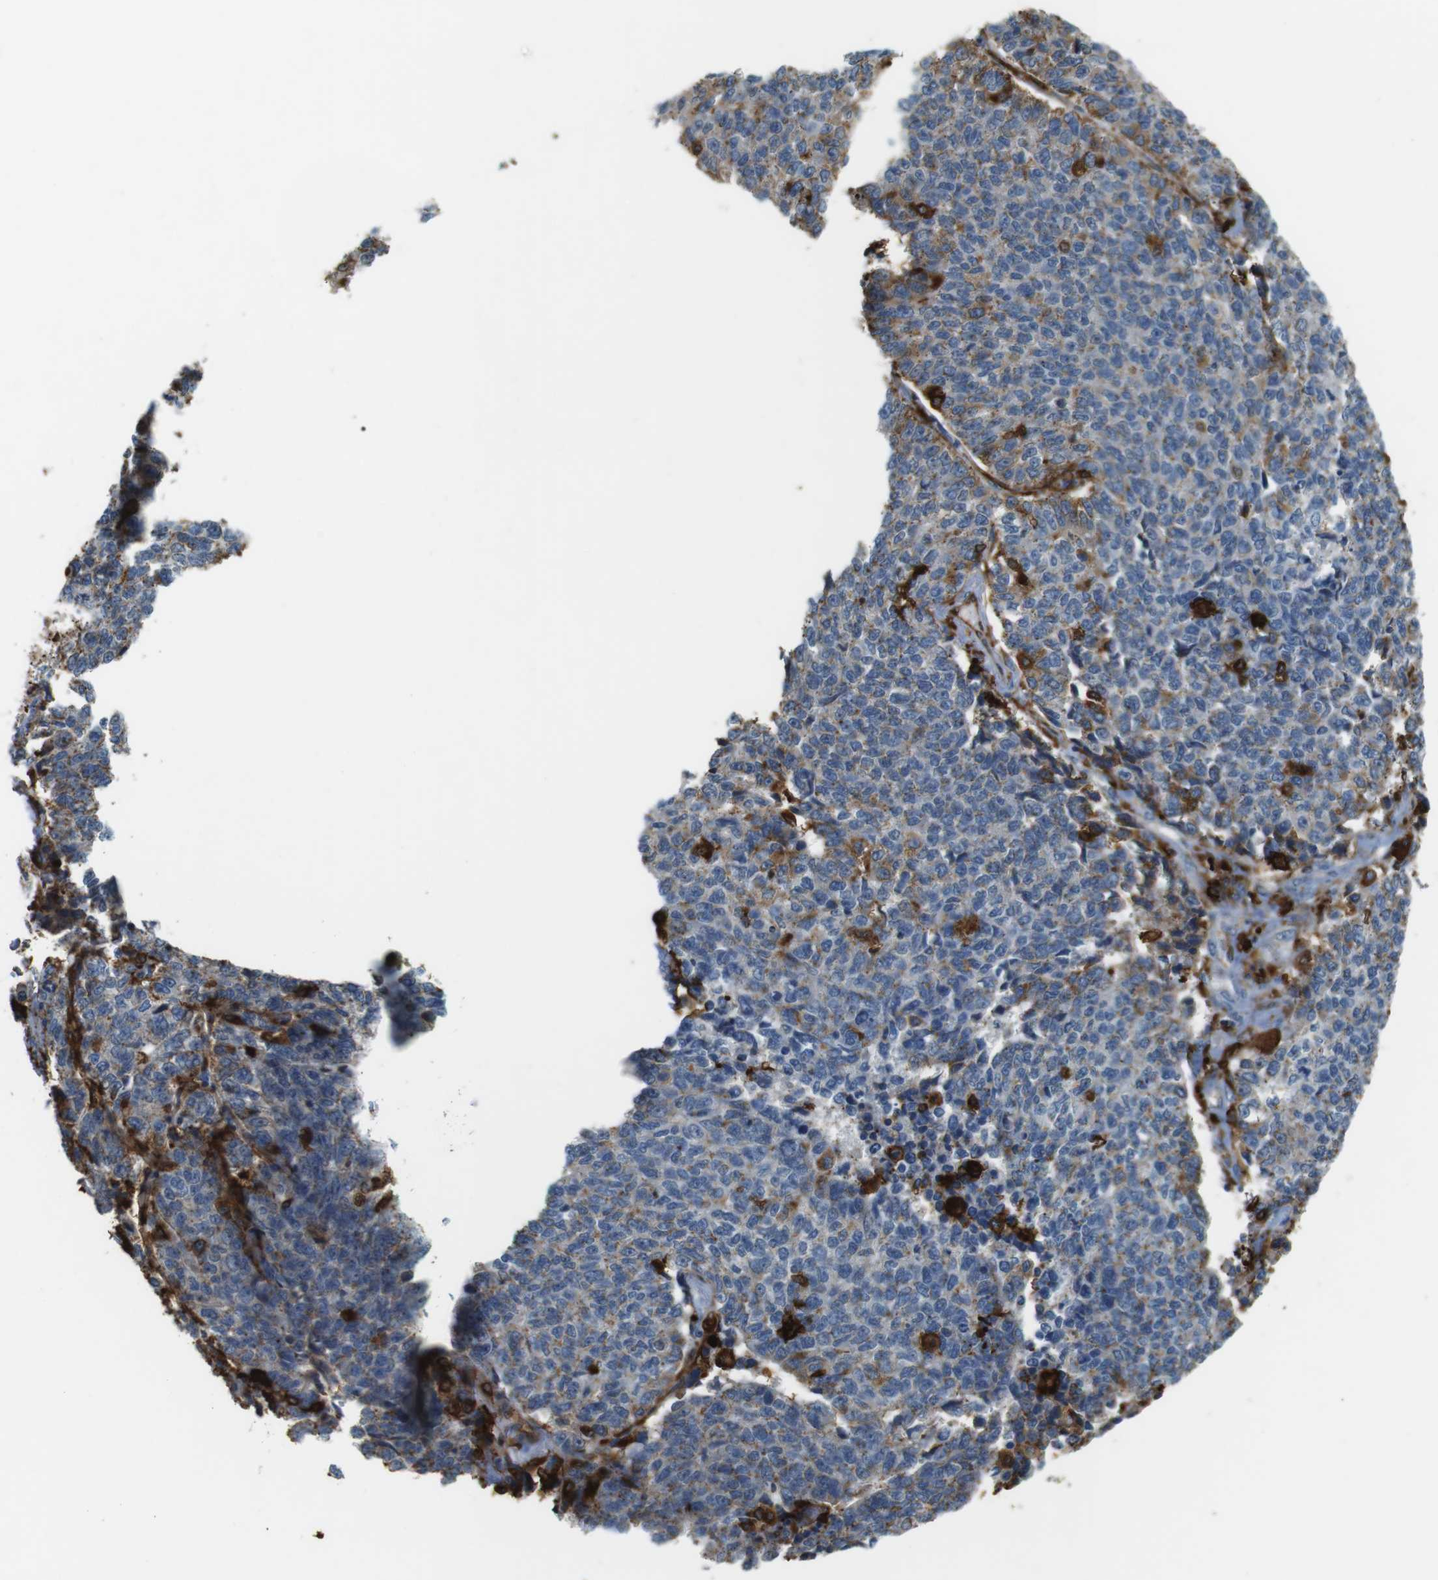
{"staining": {"intensity": "weak", "quantity": "25%-75%", "location": "cytoplasmic/membranous"}, "tissue": "lung cancer", "cell_type": "Tumor cells", "image_type": "cancer", "snomed": [{"axis": "morphology", "description": "Adenocarcinoma, NOS"}, {"axis": "topography", "description": "Lung"}], "caption": "DAB immunohistochemical staining of lung adenocarcinoma shows weak cytoplasmic/membranous protein positivity in approximately 25%-75% of tumor cells.", "gene": "HLA-DRA", "patient": {"sex": "male", "age": 49}}